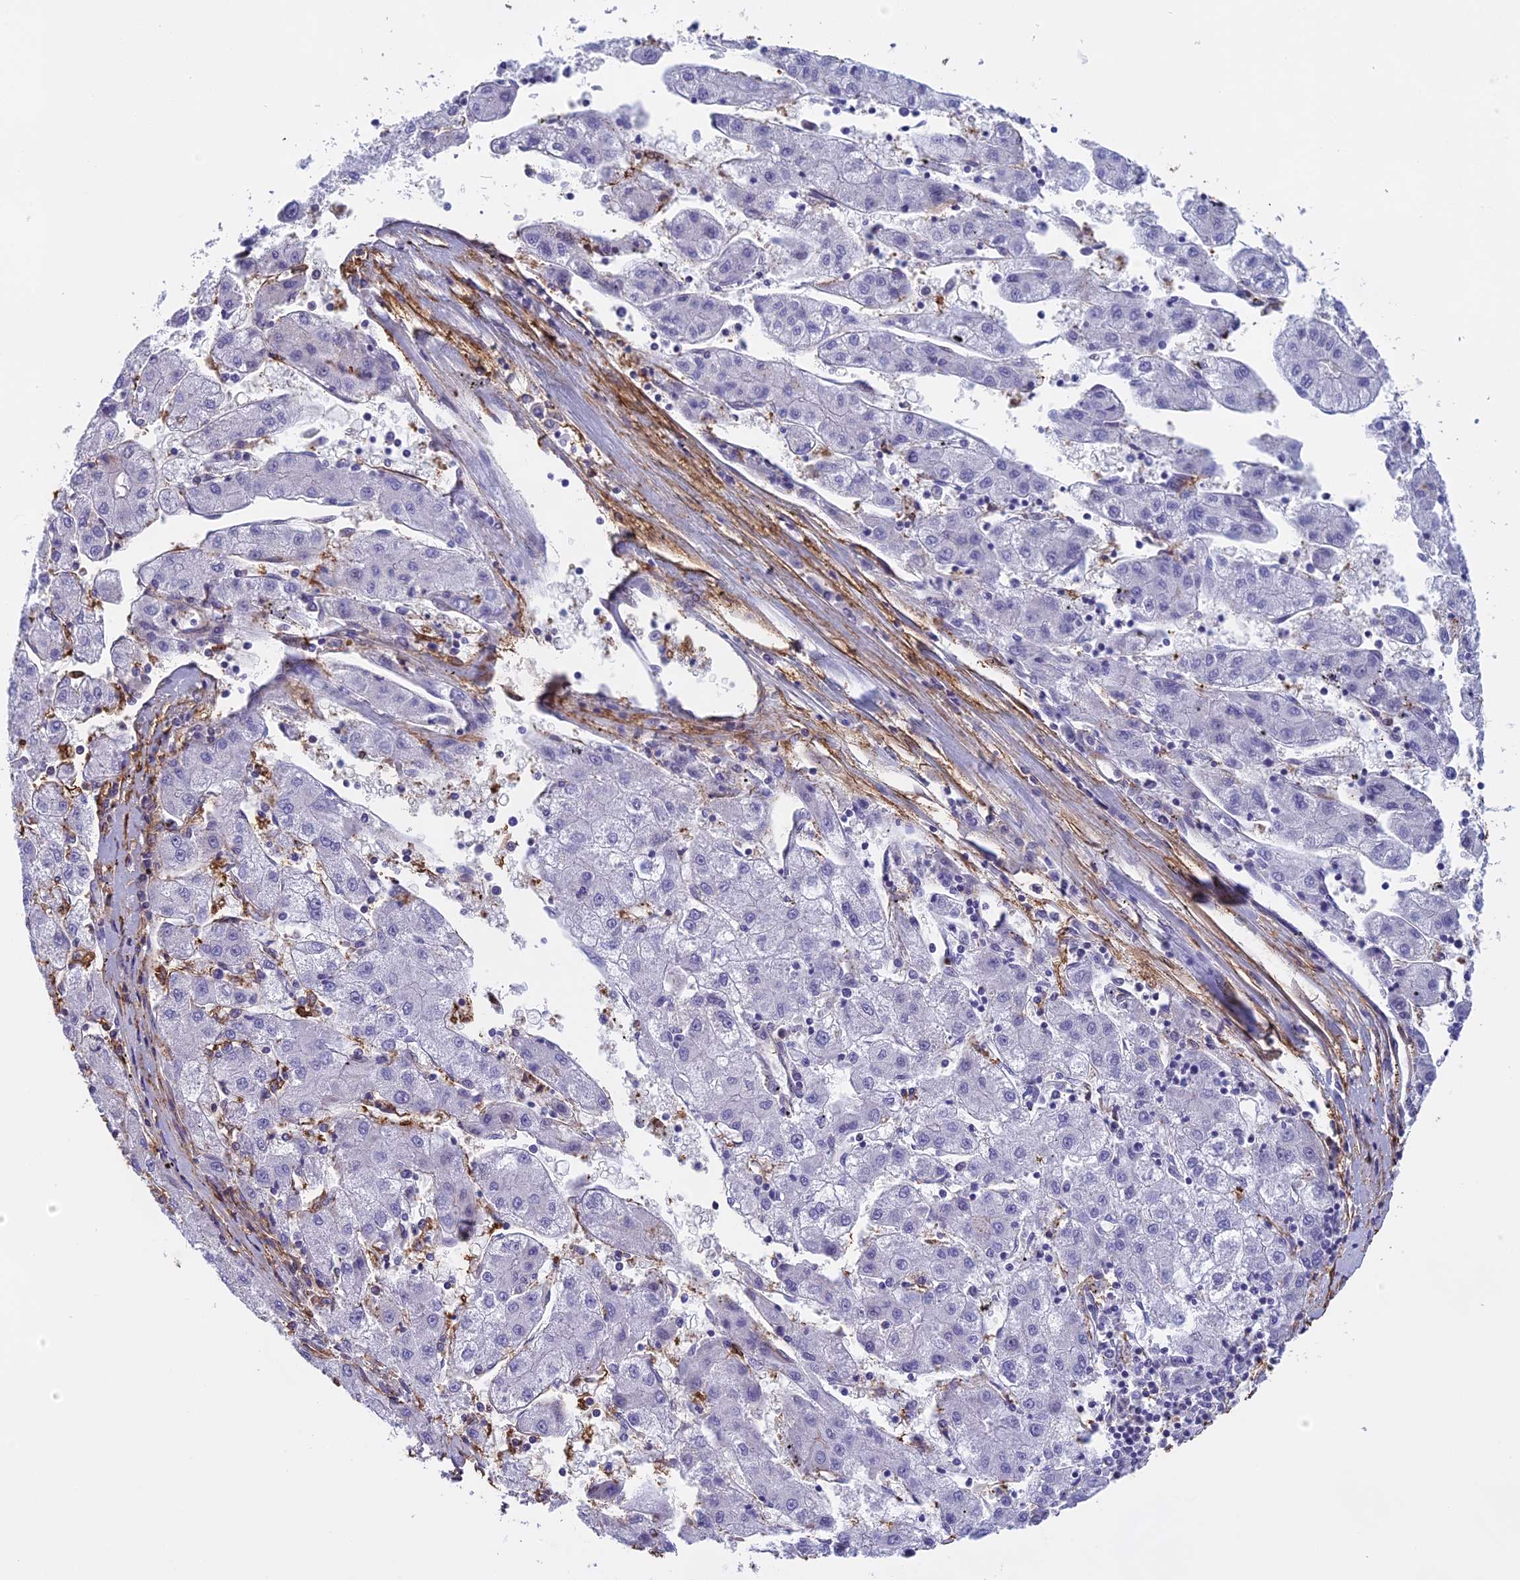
{"staining": {"intensity": "negative", "quantity": "none", "location": "none"}, "tissue": "liver cancer", "cell_type": "Tumor cells", "image_type": "cancer", "snomed": [{"axis": "morphology", "description": "Carcinoma, Hepatocellular, NOS"}, {"axis": "topography", "description": "Liver"}], "caption": "This is an IHC photomicrograph of human liver cancer (hepatocellular carcinoma). There is no staining in tumor cells.", "gene": "TMEM255B", "patient": {"sex": "male", "age": 72}}